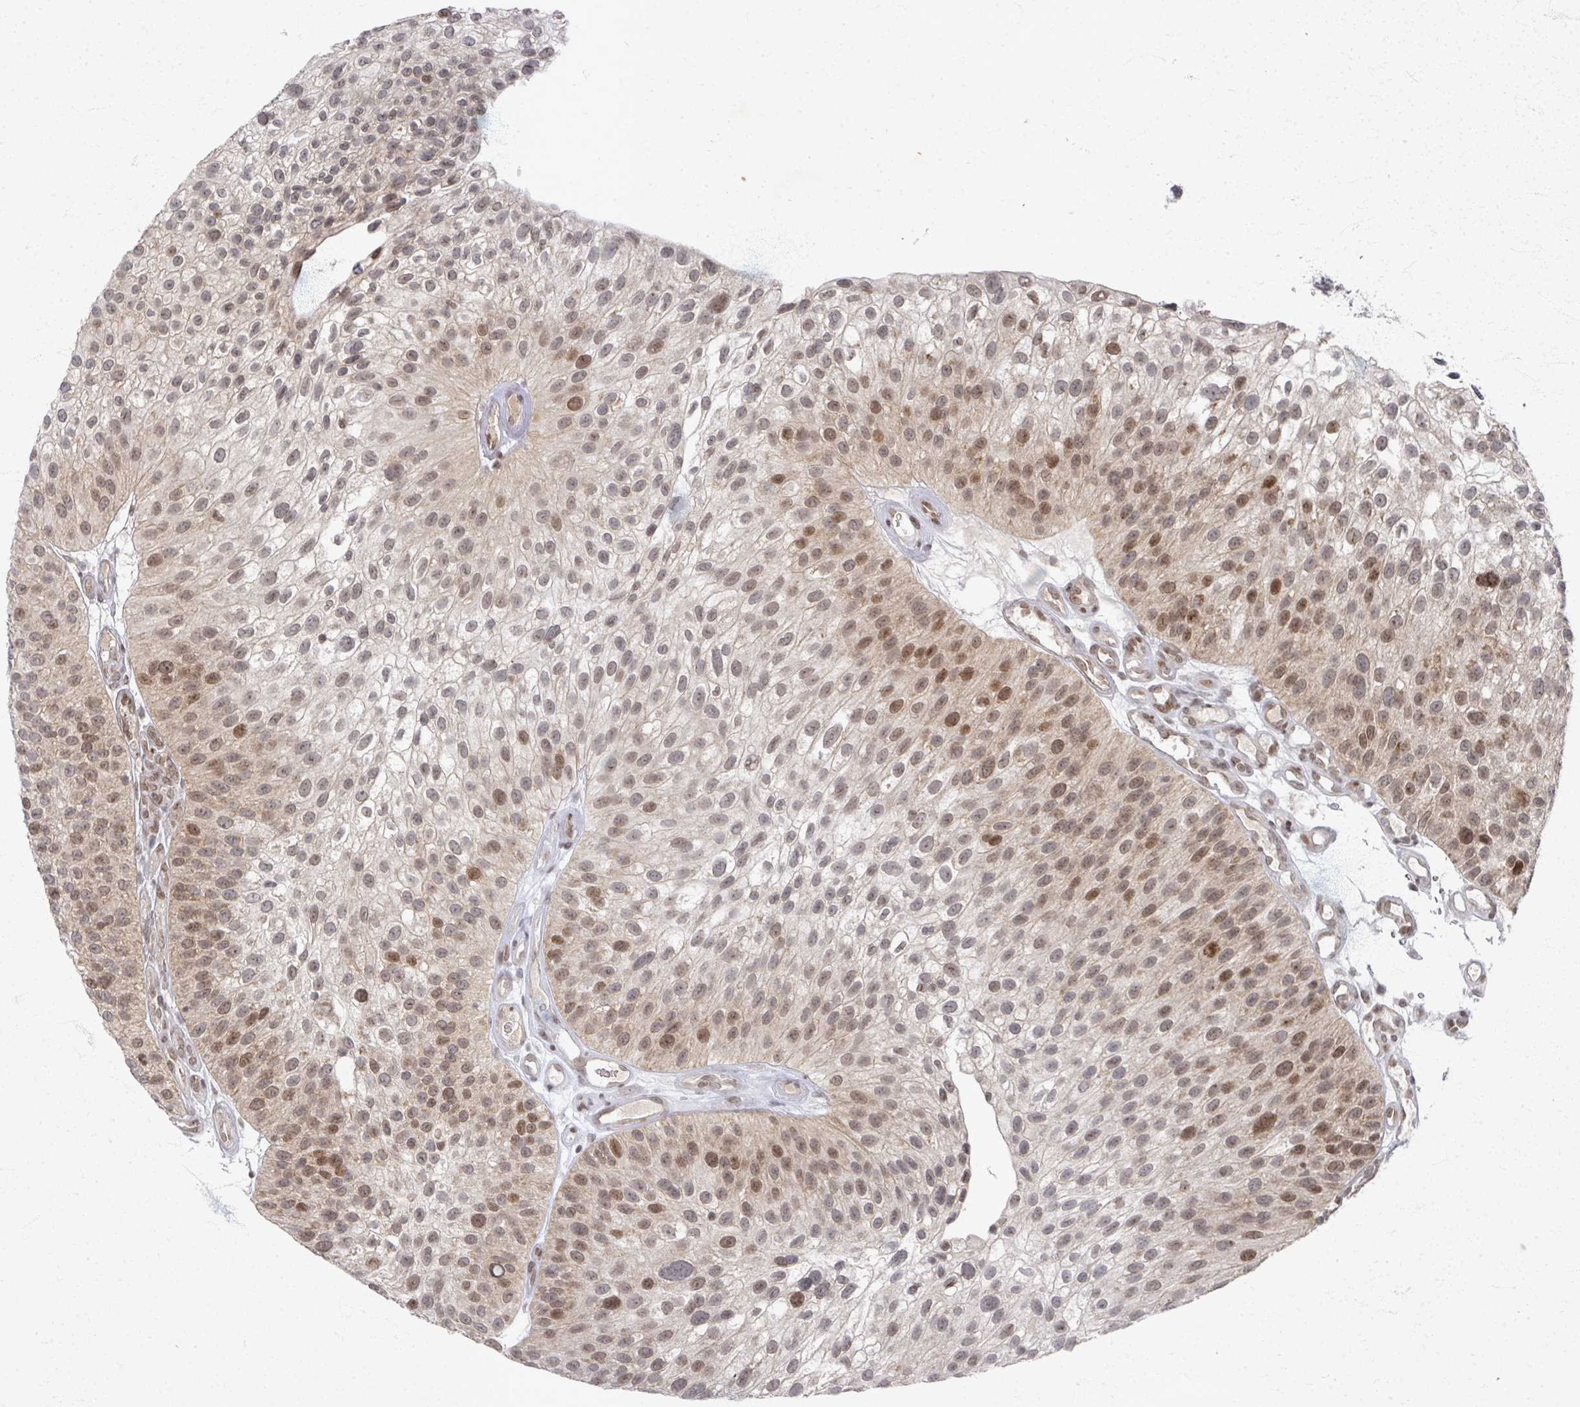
{"staining": {"intensity": "moderate", "quantity": ">75%", "location": "cytoplasmic/membranous,nuclear"}, "tissue": "urothelial cancer", "cell_type": "Tumor cells", "image_type": "cancer", "snomed": [{"axis": "morphology", "description": "Urothelial carcinoma, NOS"}, {"axis": "topography", "description": "Urinary bladder"}], "caption": "Human transitional cell carcinoma stained with a brown dye shows moderate cytoplasmic/membranous and nuclear positive expression in about >75% of tumor cells.", "gene": "PSKH1", "patient": {"sex": "male", "age": 87}}